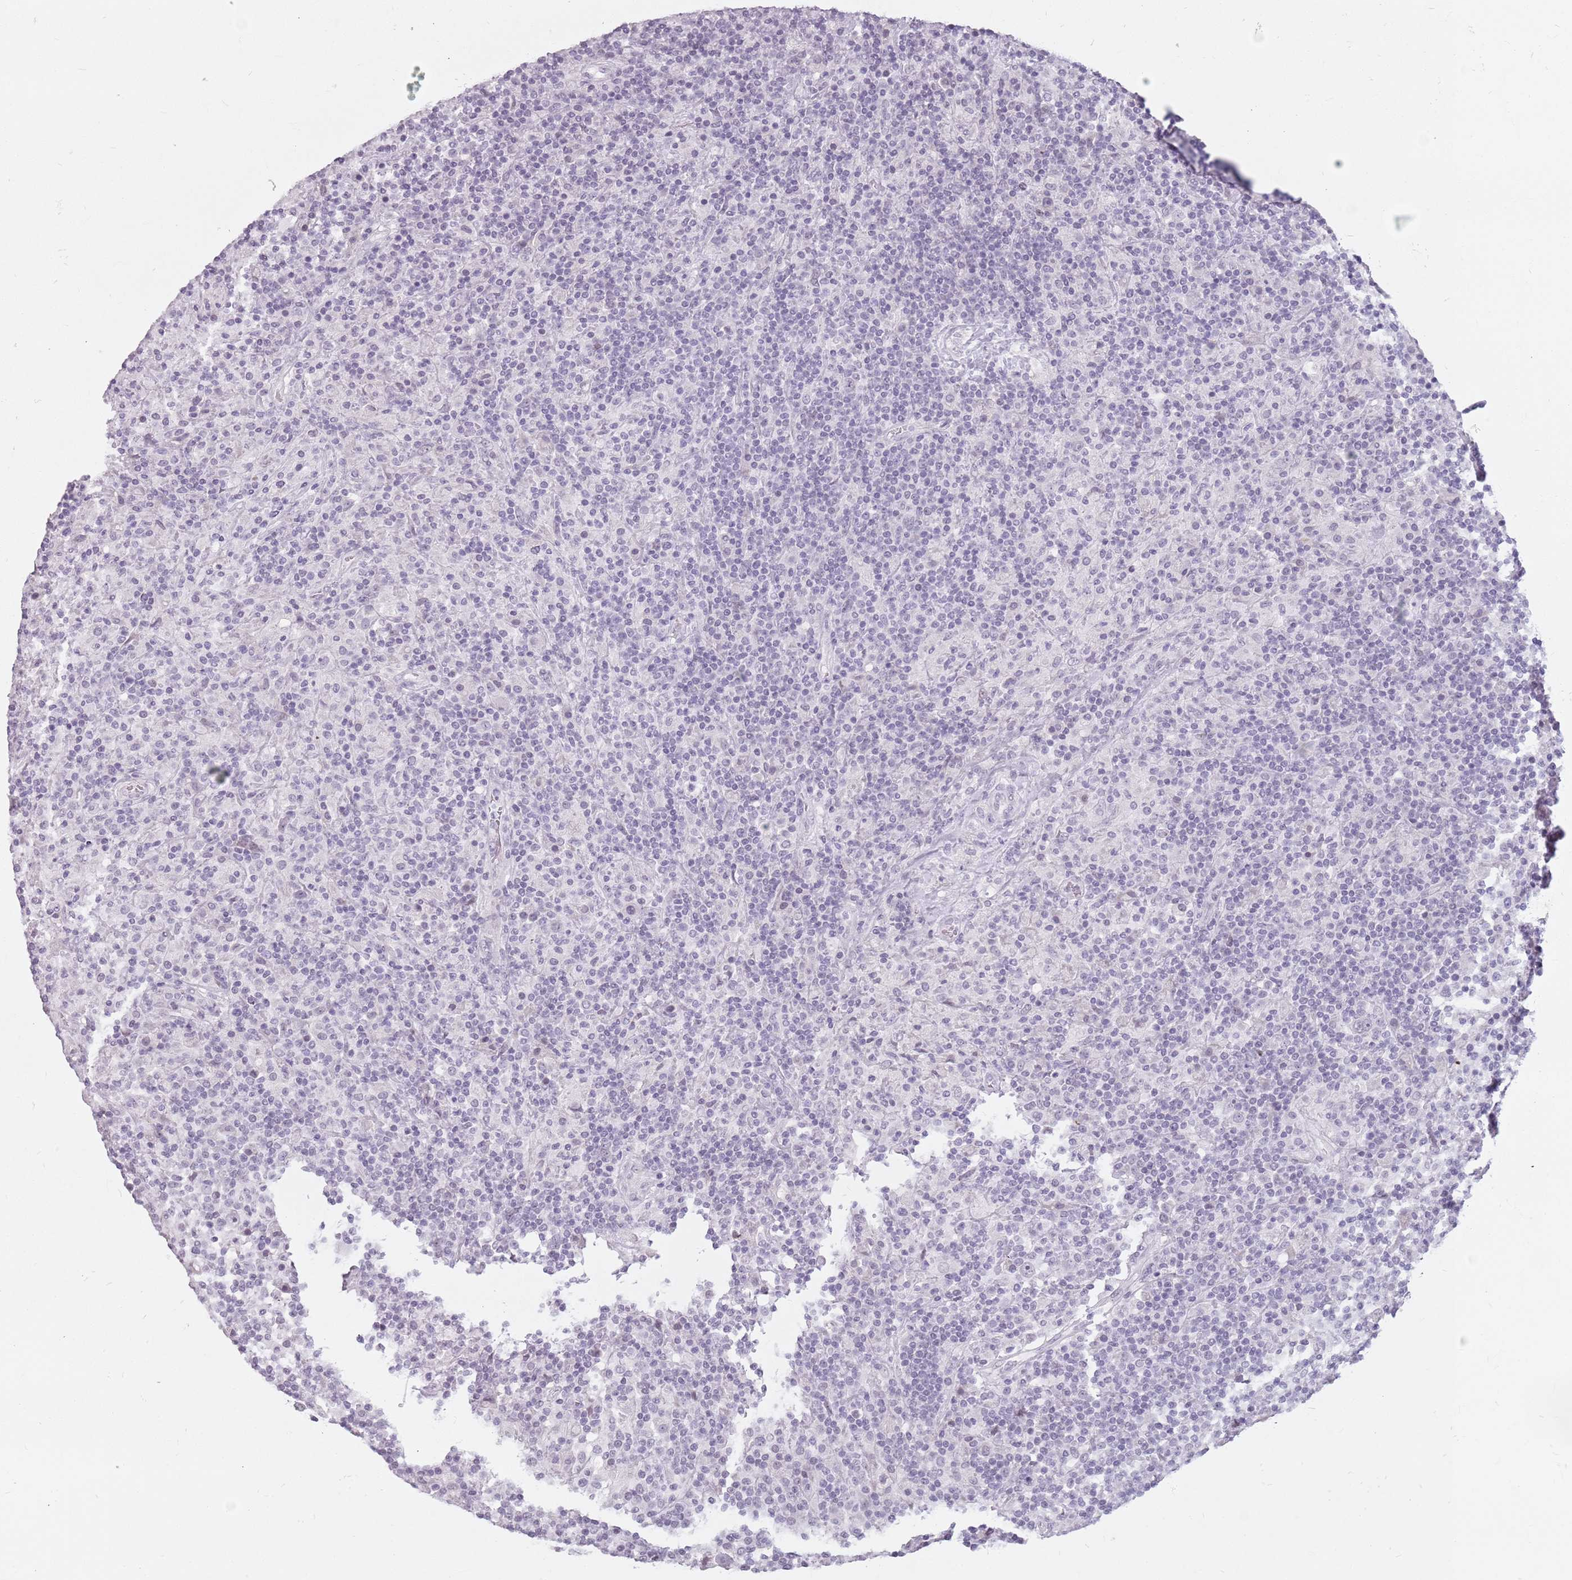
{"staining": {"intensity": "negative", "quantity": "none", "location": "none"}, "tissue": "lymphoma", "cell_type": "Tumor cells", "image_type": "cancer", "snomed": [{"axis": "morphology", "description": "Hodgkin's disease, NOS"}, {"axis": "topography", "description": "Lymph node"}], "caption": "The micrograph displays no significant staining in tumor cells of lymphoma.", "gene": "PTCHD1", "patient": {"sex": "male", "age": 70}}